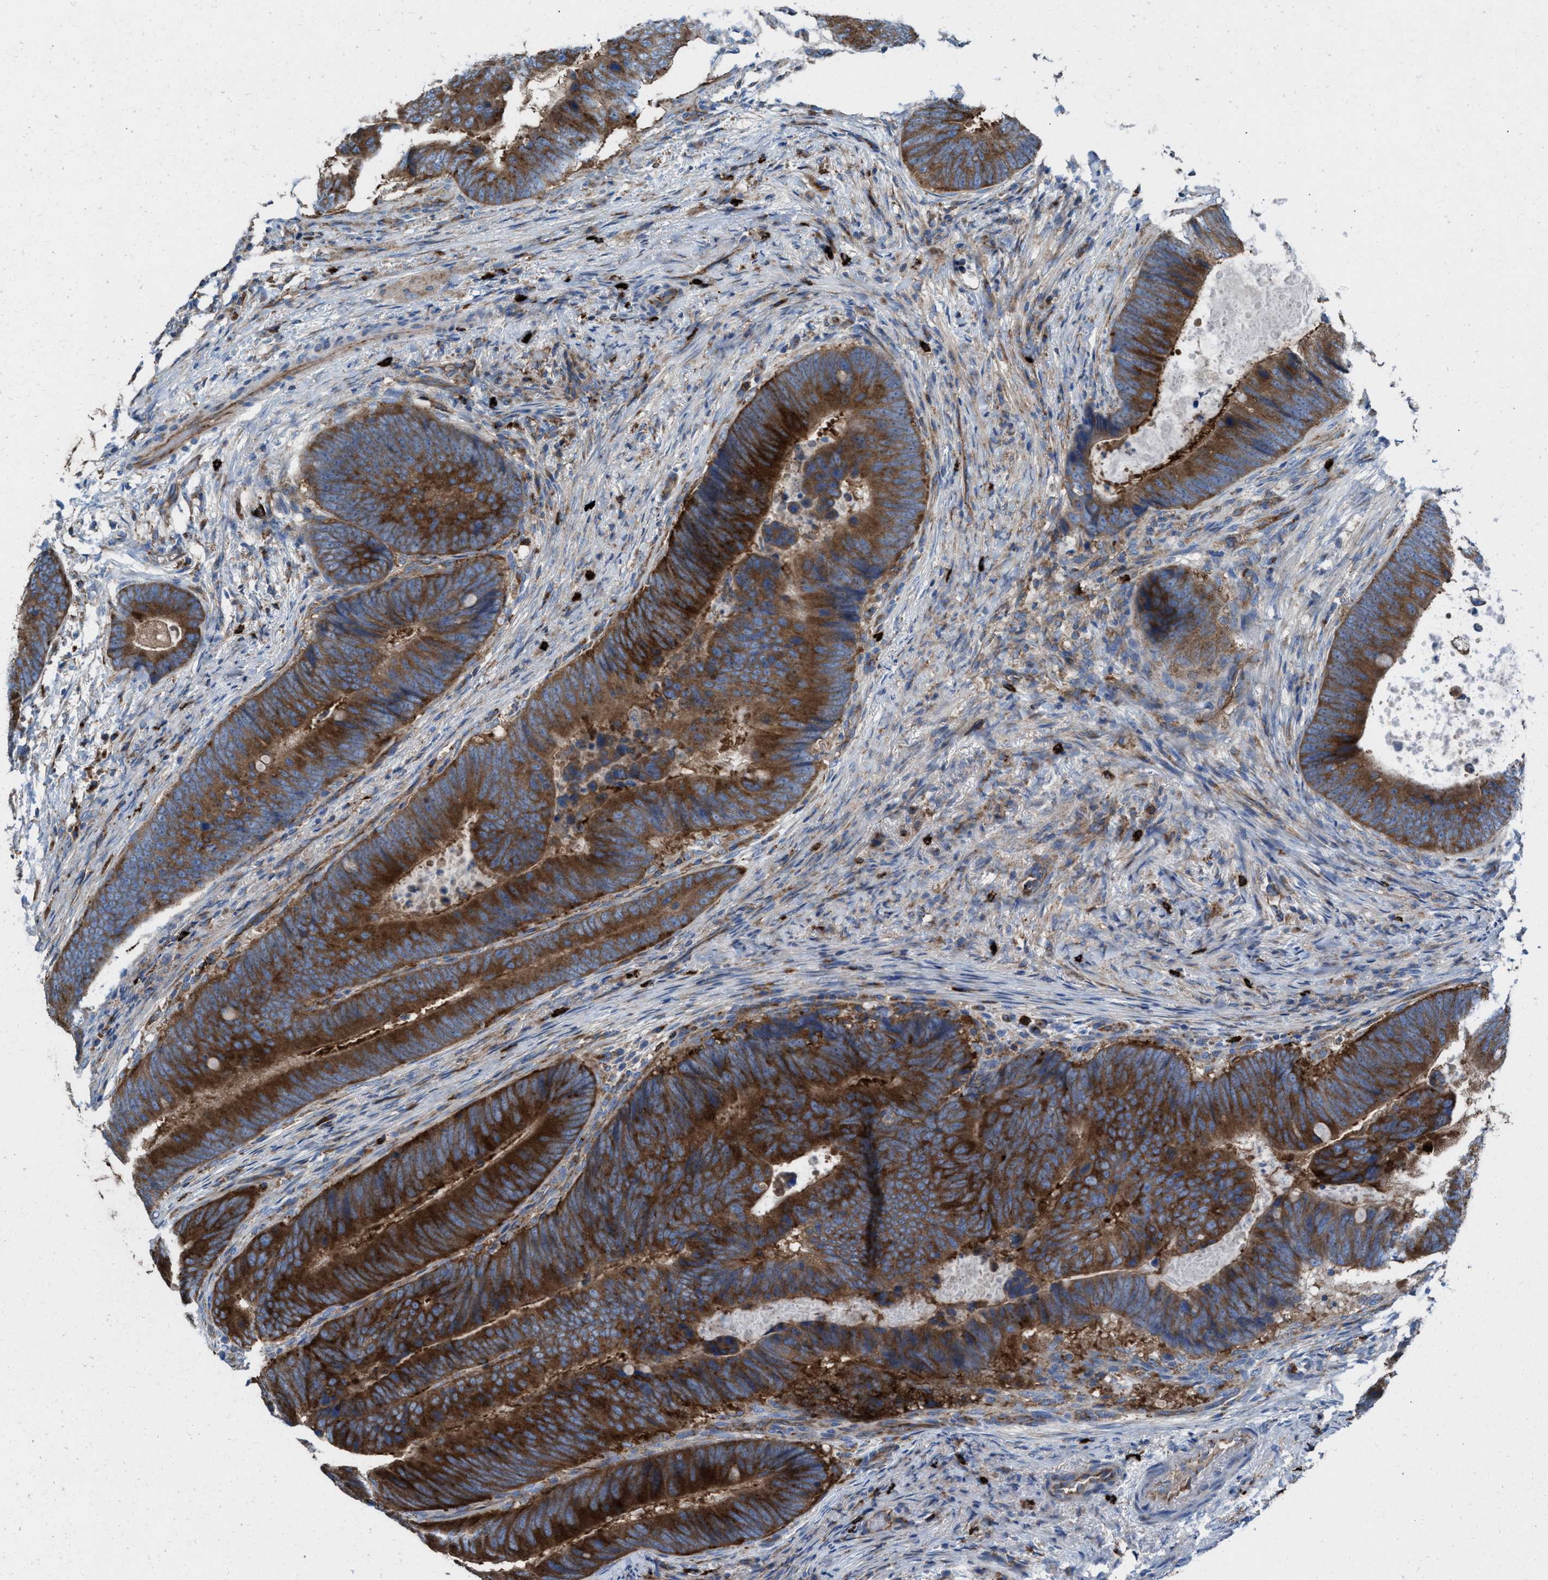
{"staining": {"intensity": "strong", "quantity": ">75%", "location": "cytoplasmic/membranous"}, "tissue": "colorectal cancer", "cell_type": "Tumor cells", "image_type": "cancer", "snomed": [{"axis": "morphology", "description": "Adenocarcinoma, NOS"}, {"axis": "topography", "description": "Colon"}], "caption": "High-magnification brightfield microscopy of colorectal cancer stained with DAB (brown) and counterstained with hematoxylin (blue). tumor cells exhibit strong cytoplasmic/membranous expression is appreciated in about>75% of cells. The protein of interest is shown in brown color, while the nuclei are stained blue.", "gene": "NYAP1", "patient": {"sex": "male", "age": 56}}